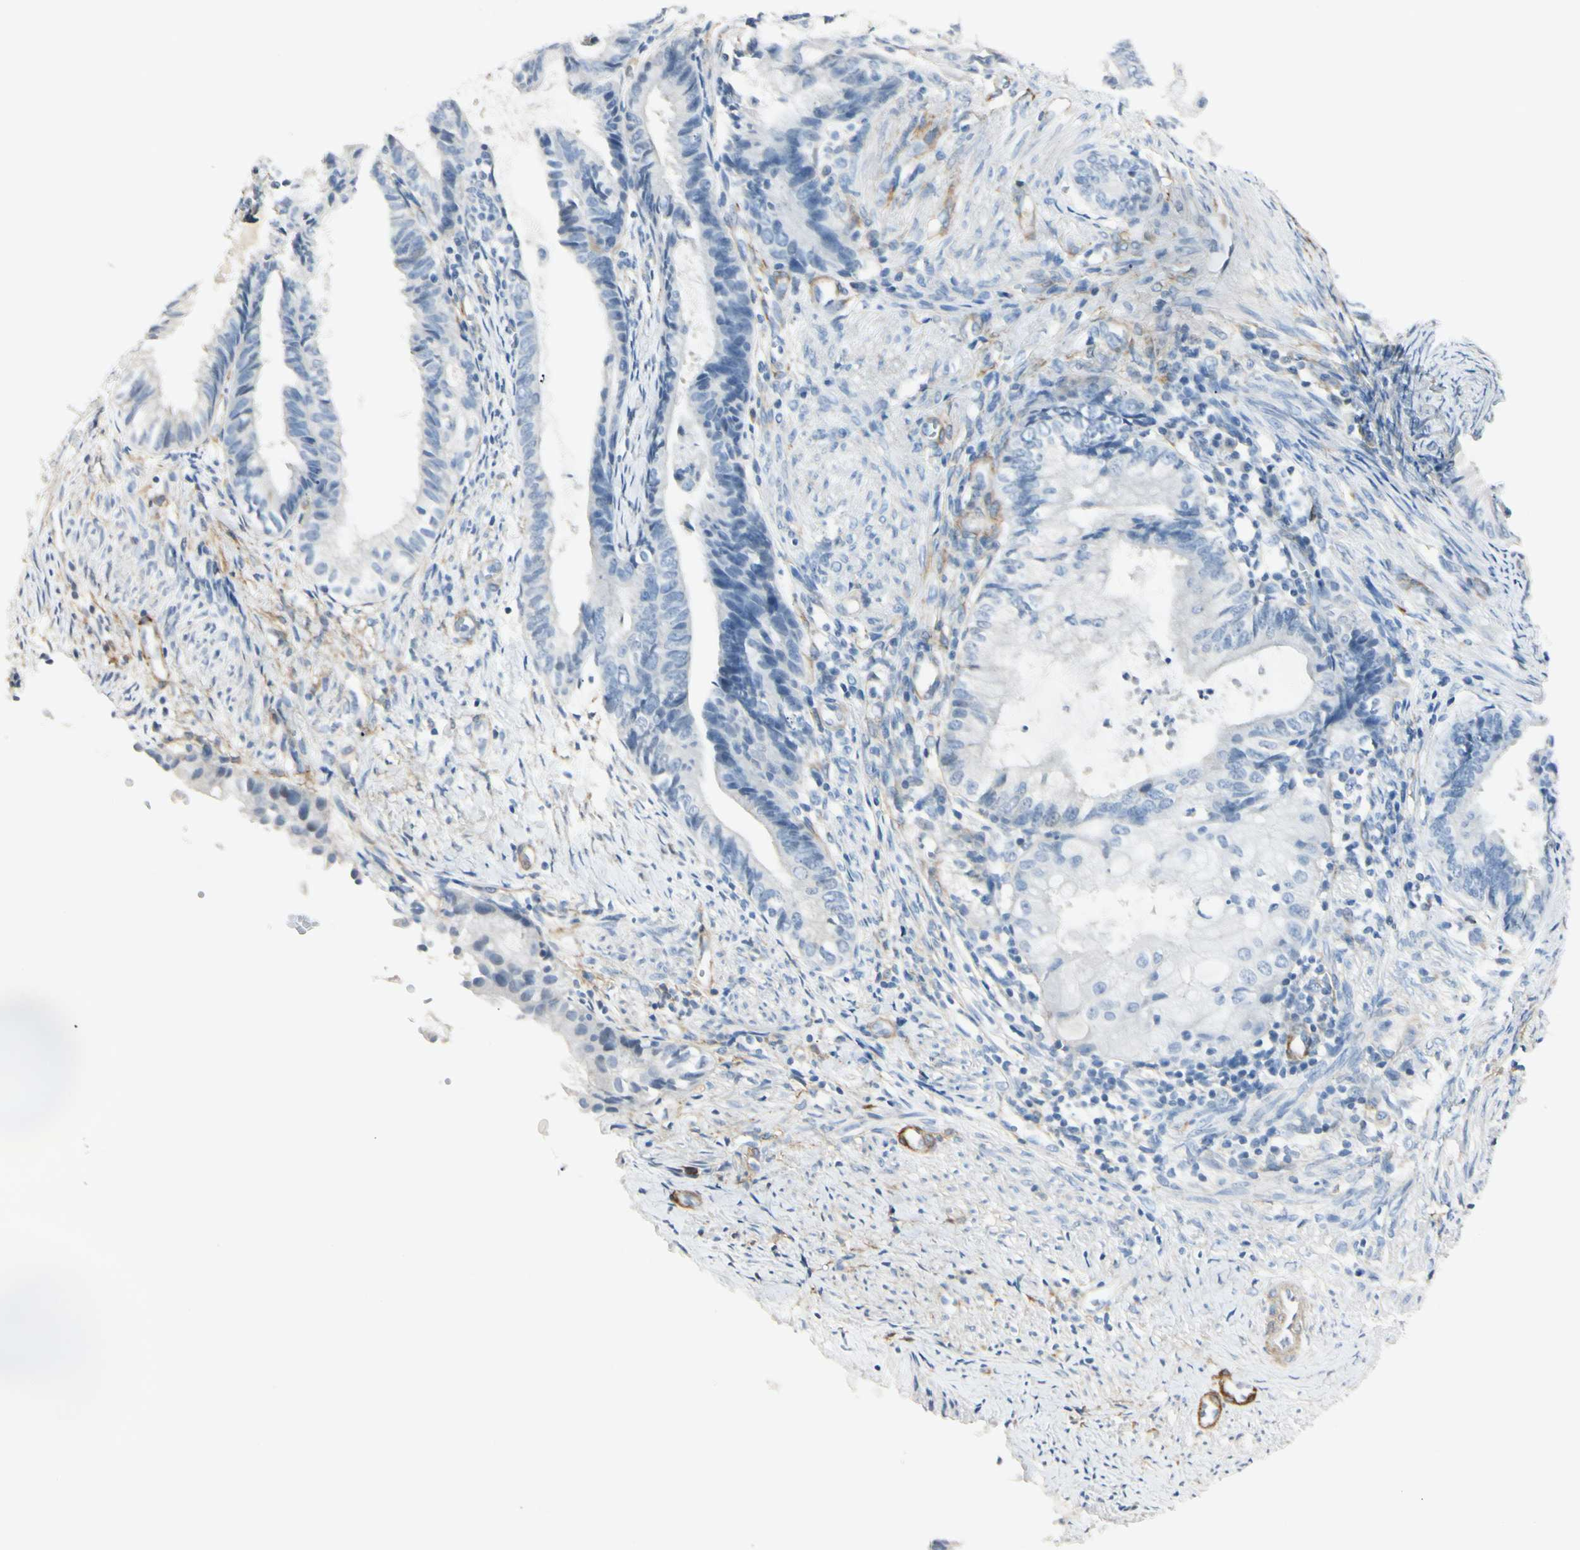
{"staining": {"intensity": "negative", "quantity": "none", "location": "none"}, "tissue": "endometrial cancer", "cell_type": "Tumor cells", "image_type": "cancer", "snomed": [{"axis": "morphology", "description": "Adenocarcinoma, NOS"}, {"axis": "topography", "description": "Endometrium"}], "caption": "Immunohistochemical staining of adenocarcinoma (endometrial) exhibits no significant staining in tumor cells.", "gene": "AMPH", "patient": {"sex": "female", "age": 86}}